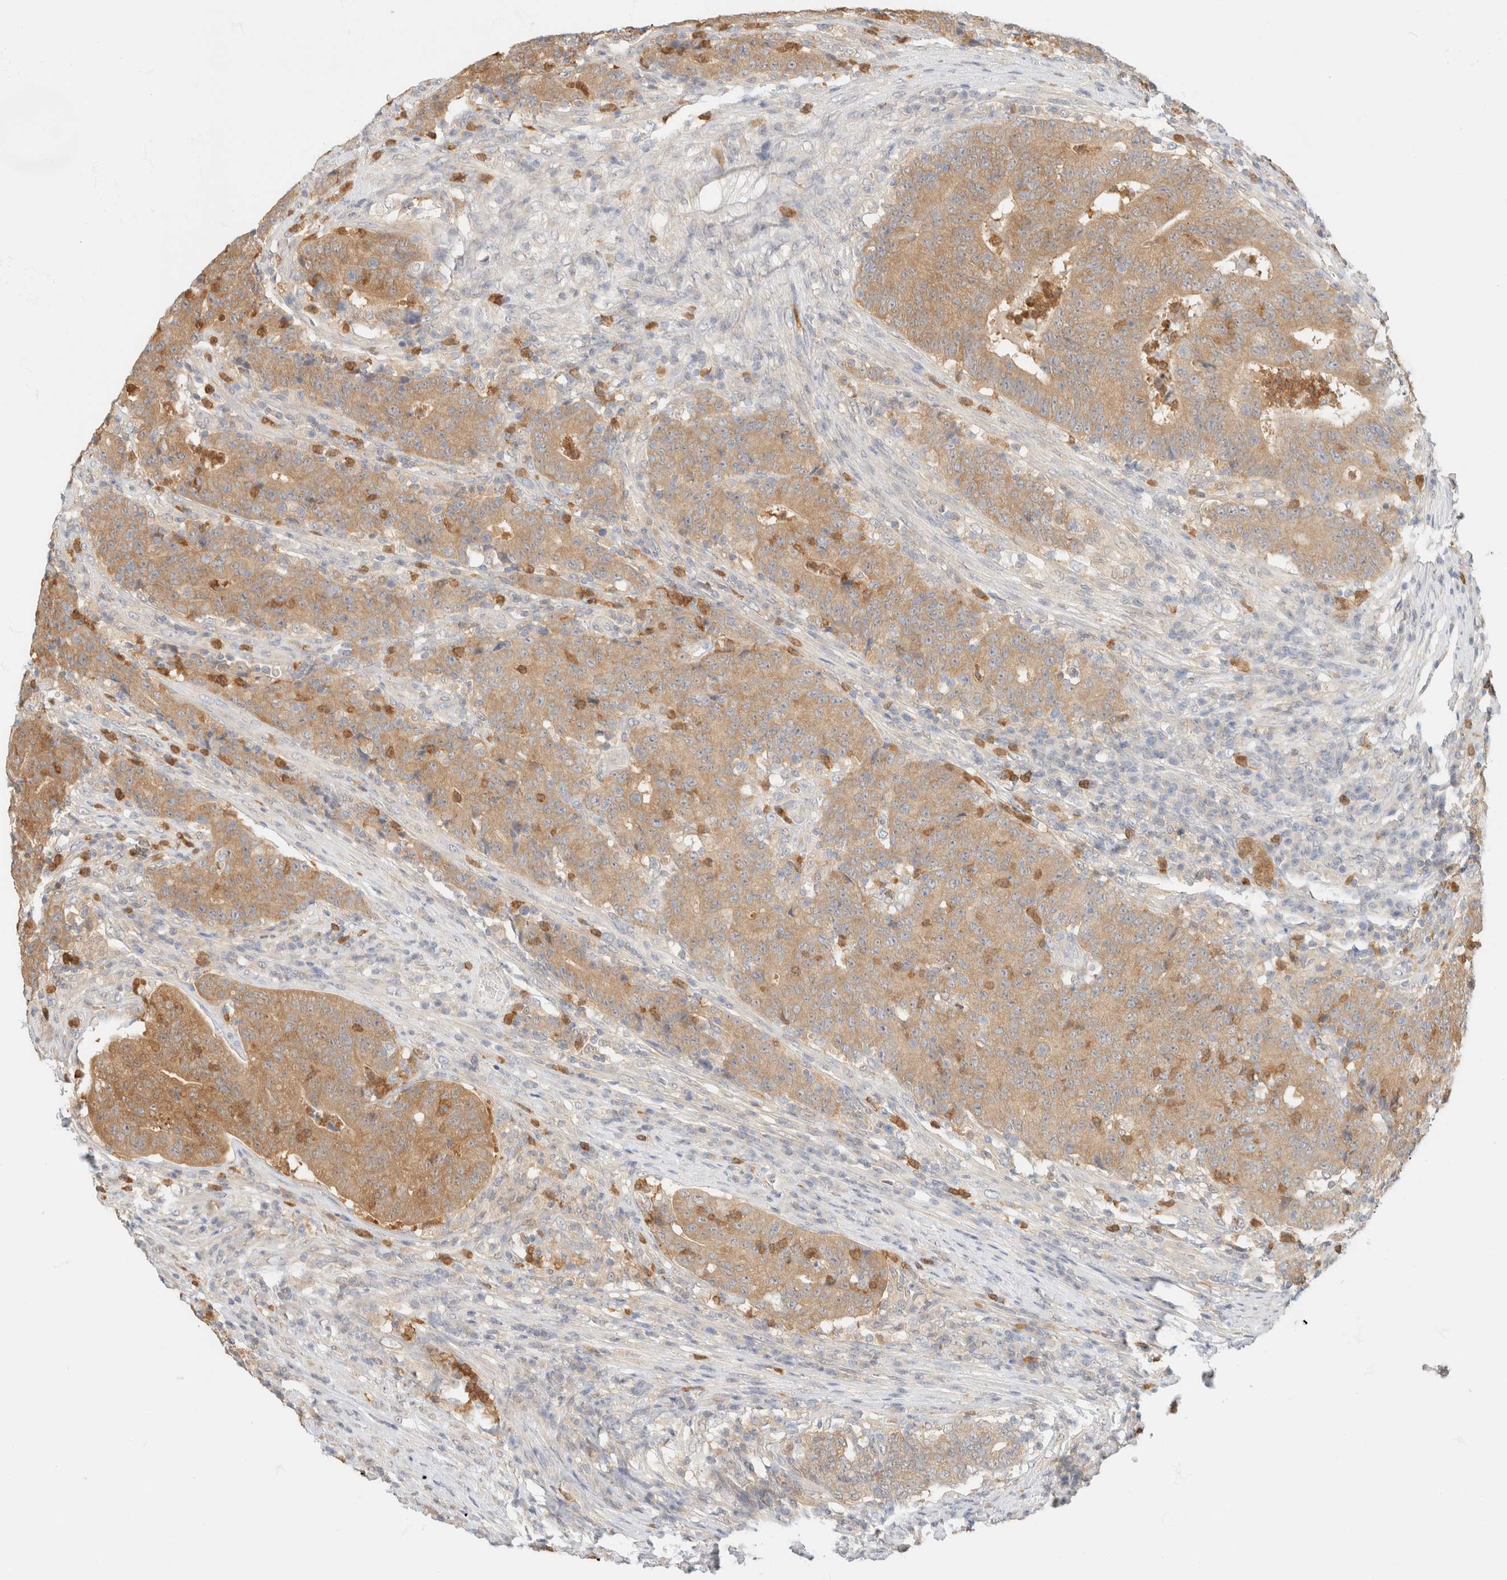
{"staining": {"intensity": "moderate", "quantity": ">75%", "location": "cytoplasmic/membranous"}, "tissue": "colorectal cancer", "cell_type": "Tumor cells", "image_type": "cancer", "snomed": [{"axis": "morphology", "description": "Normal tissue, NOS"}, {"axis": "morphology", "description": "Adenocarcinoma, NOS"}, {"axis": "topography", "description": "Colon"}], "caption": "A medium amount of moderate cytoplasmic/membranous positivity is present in approximately >75% of tumor cells in adenocarcinoma (colorectal) tissue.", "gene": "GPI", "patient": {"sex": "female", "age": 75}}